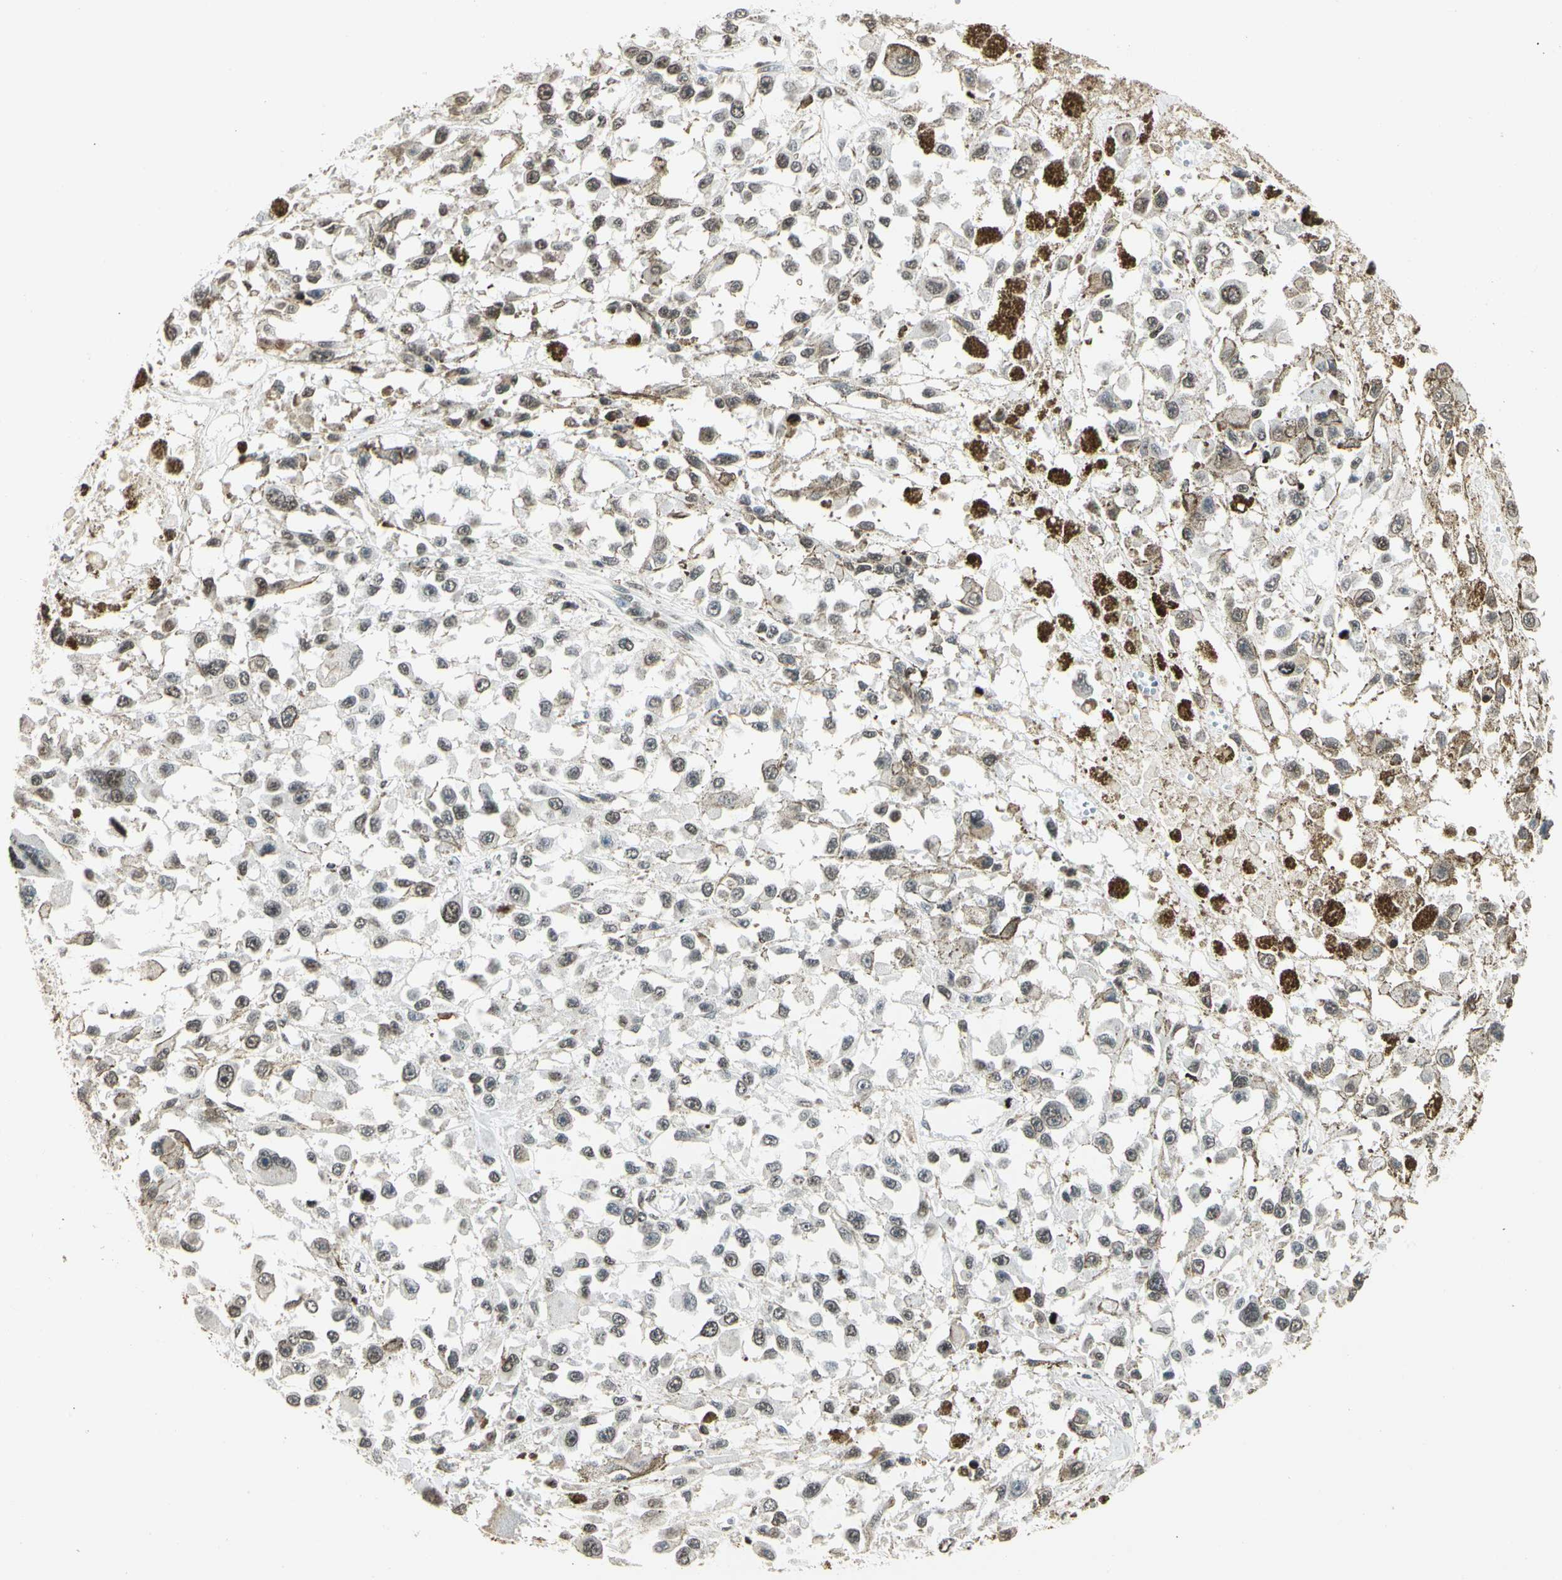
{"staining": {"intensity": "weak", "quantity": ">75%", "location": "nuclear"}, "tissue": "melanoma", "cell_type": "Tumor cells", "image_type": "cancer", "snomed": [{"axis": "morphology", "description": "Malignant melanoma, Metastatic site"}, {"axis": "topography", "description": "Lymph node"}], "caption": "Protein expression analysis of melanoma reveals weak nuclear positivity in about >75% of tumor cells. Using DAB (3,3'-diaminobenzidine) (brown) and hematoxylin (blue) stains, captured at high magnification using brightfield microscopy.", "gene": "FER", "patient": {"sex": "male", "age": 59}}